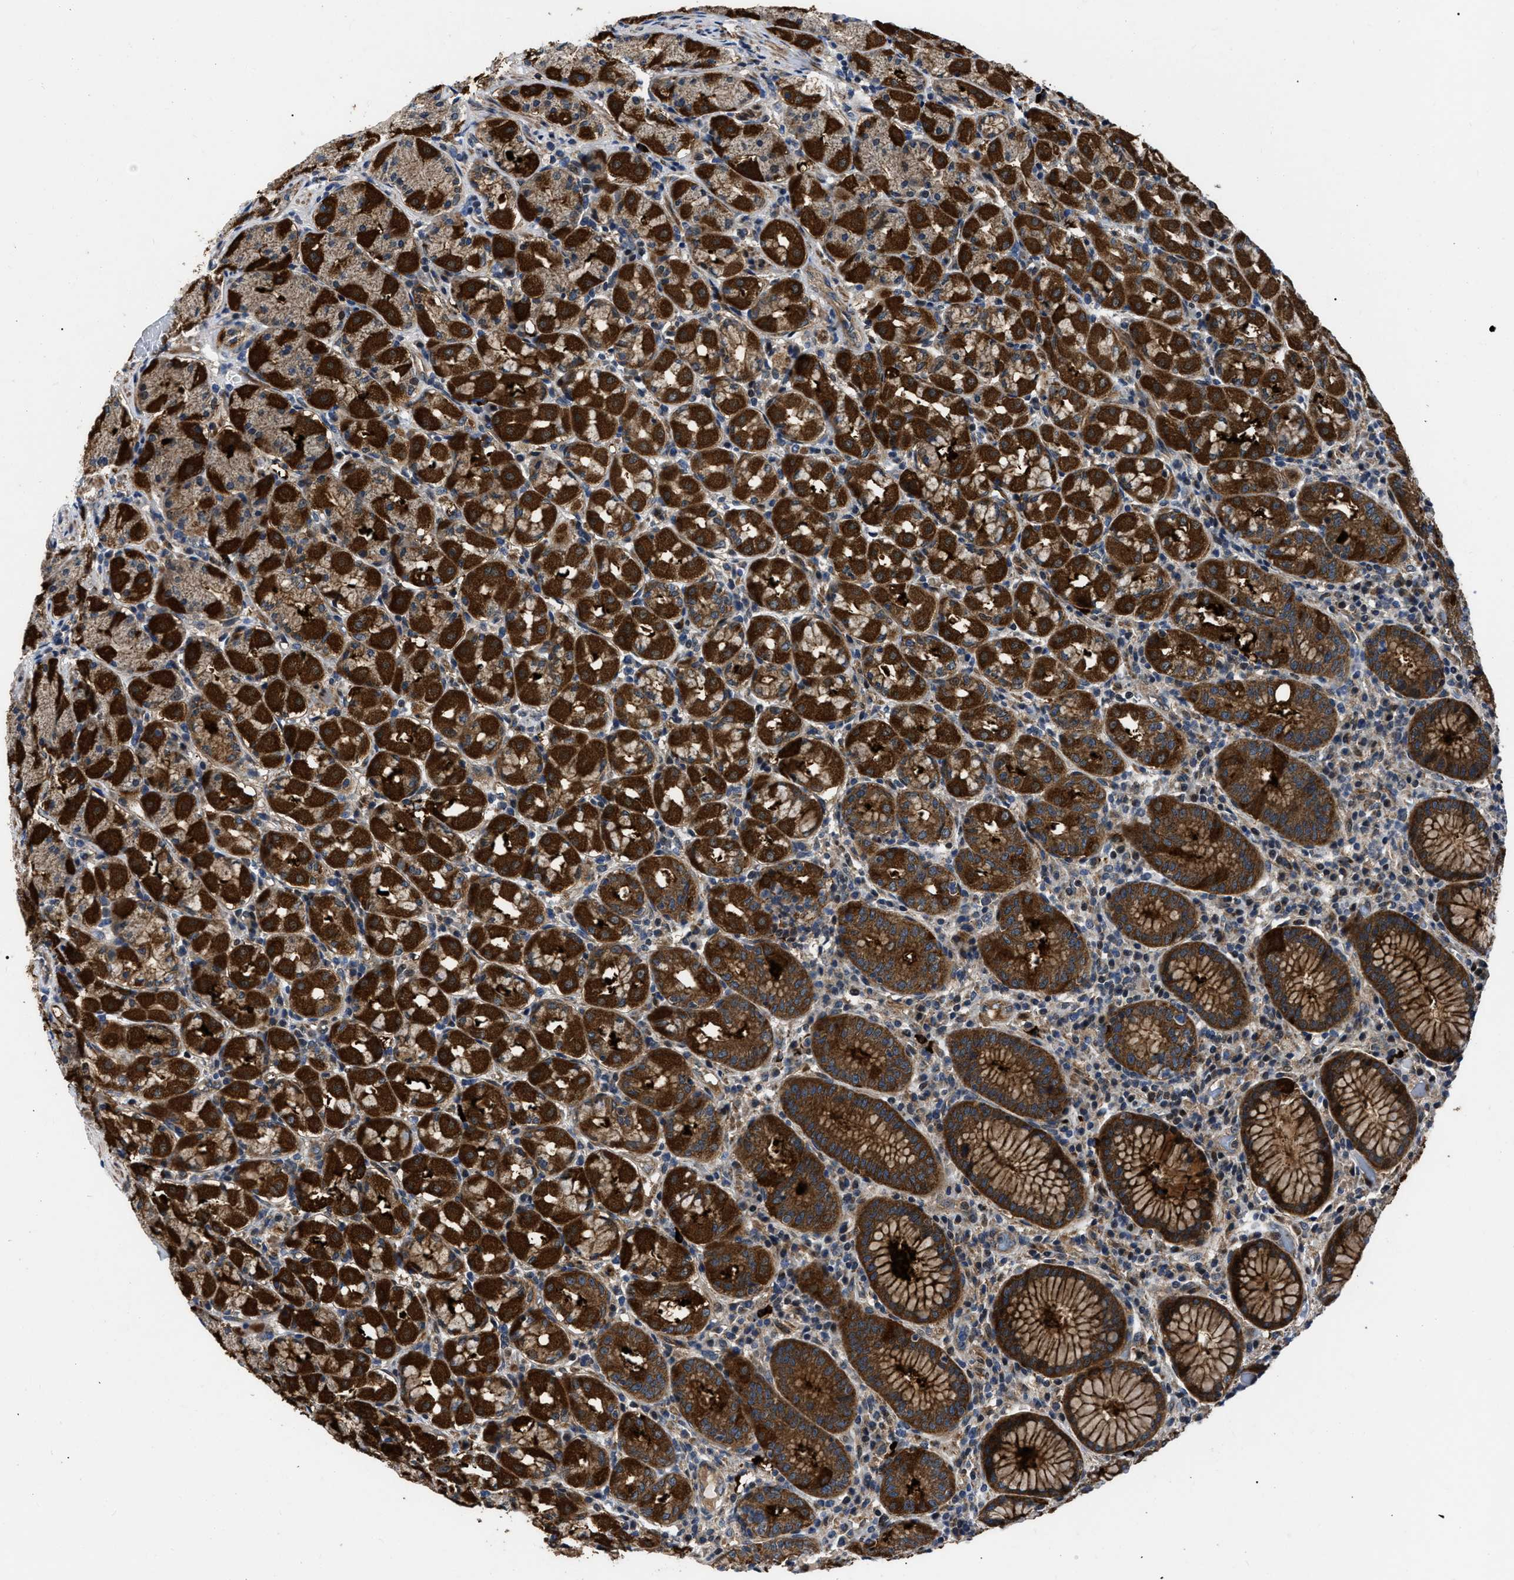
{"staining": {"intensity": "strong", "quantity": ">75%", "location": "cytoplasmic/membranous"}, "tissue": "stomach", "cell_type": "Glandular cells", "image_type": "normal", "snomed": [{"axis": "morphology", "description": "Normal tissue, NOS"}, {"axis": "topography", "description": "Stomach"}, {"axis": "topography", "description": "Stomach, lower"}], "caption": "A high-resolution histopathology image shows immunohistochemistry (IHC) staining of benign stomach, which shows strong cytoplasmic/membranous expression in about >75% of glandular cells. (DAB = brown stain, brightfield microscopy at high magnification).", "gene": "PPWD1", "patient": {"sex": "female", "age": 56}}